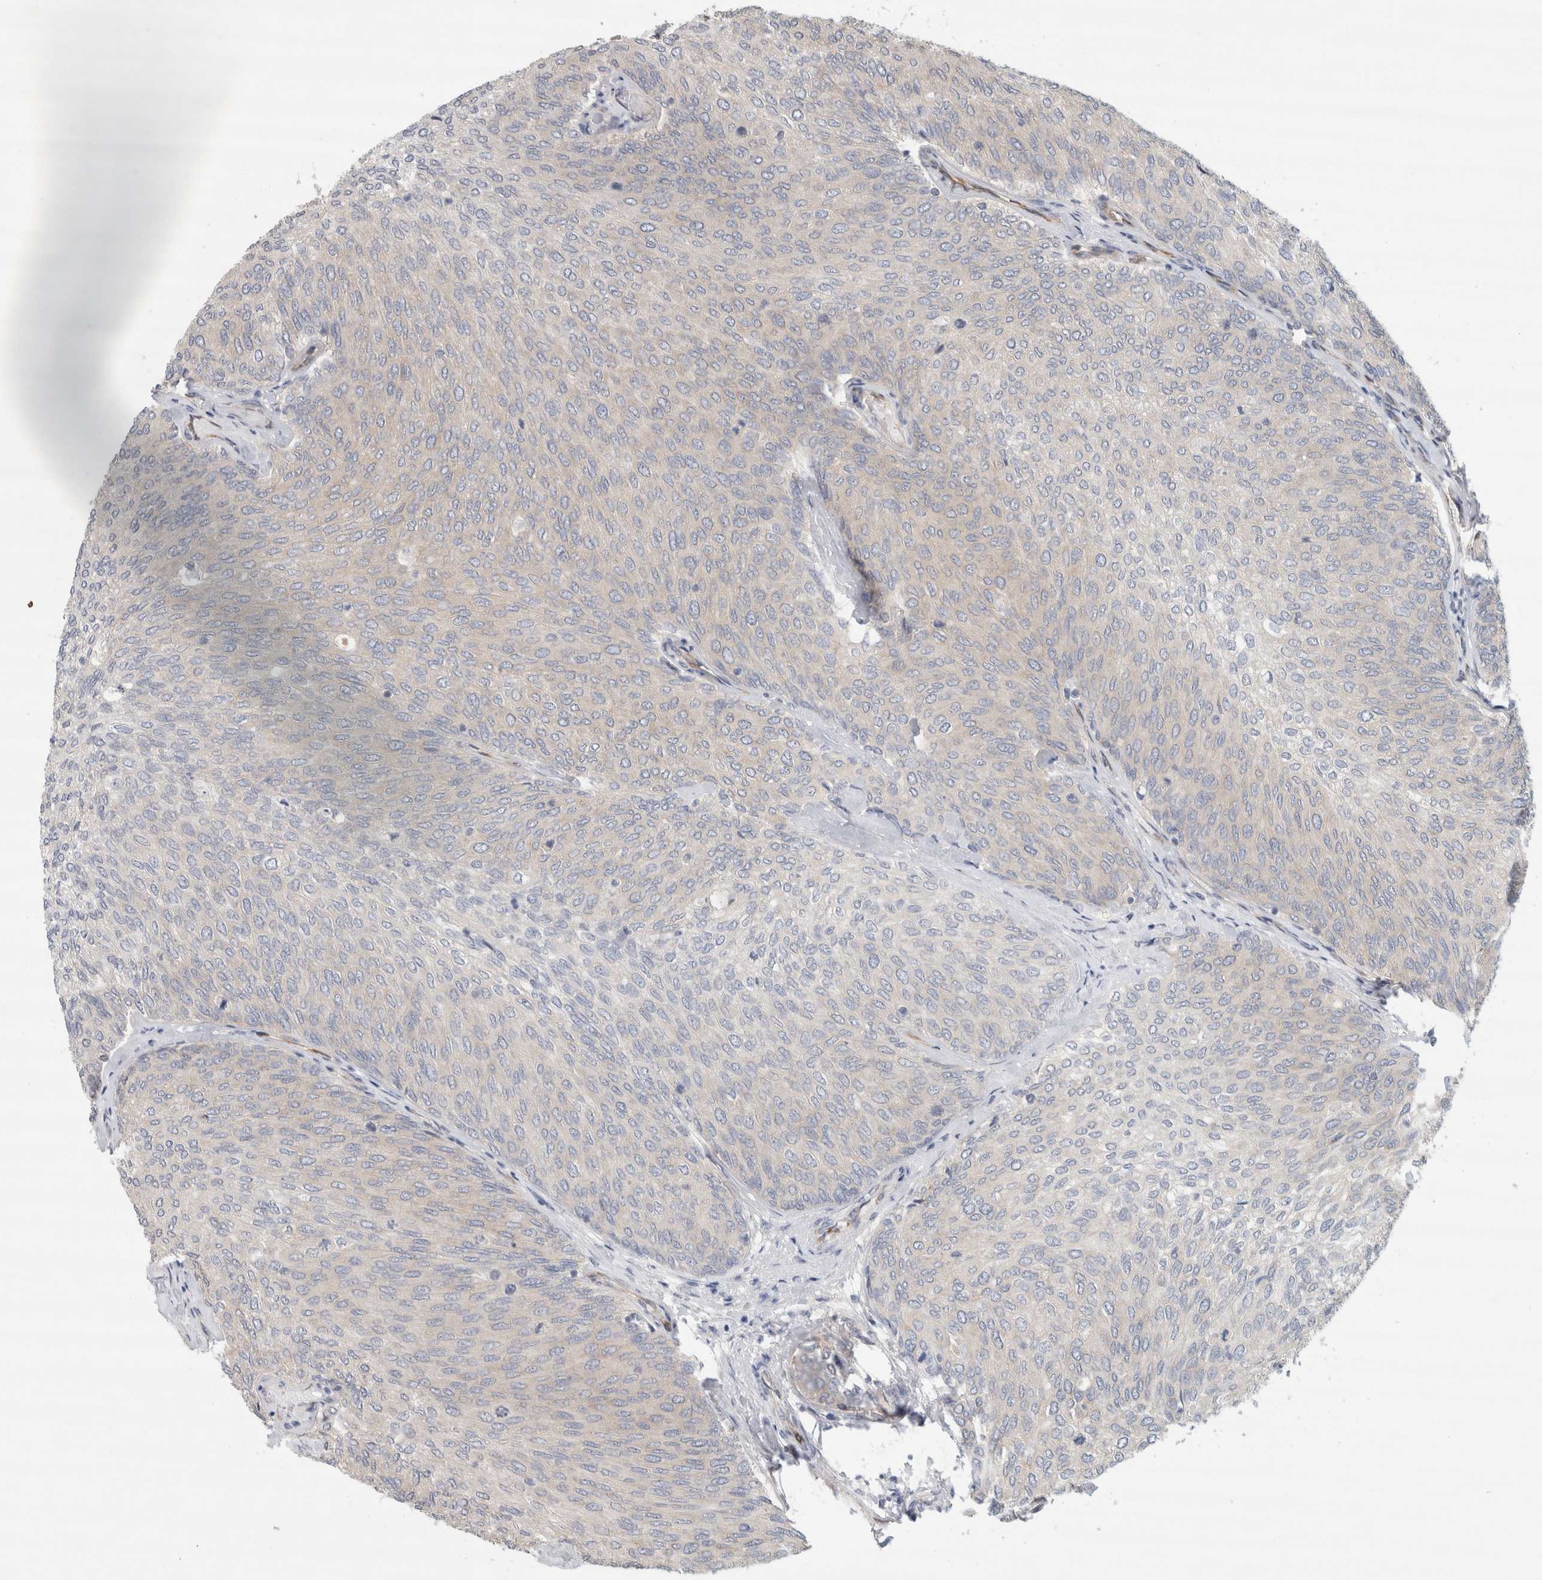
{"staining": {"intensity": "negative", "quantity": "none", "location": "none"}, "tissue": "urothelial cancer", "cell_type": "Tumor cells", "image_type": "cancer", "snomed": [{"axis": "morphology", "description": "Urothelial carcinoma, Low grade"}, {"axis": "topography", "description": "Urinary bladder"}], "caption": "An image of human urothelial cancer is negative for staining in tumor cells.", "gene": "EIF4G3", "patient": {"sex": "female", "age": 79}}